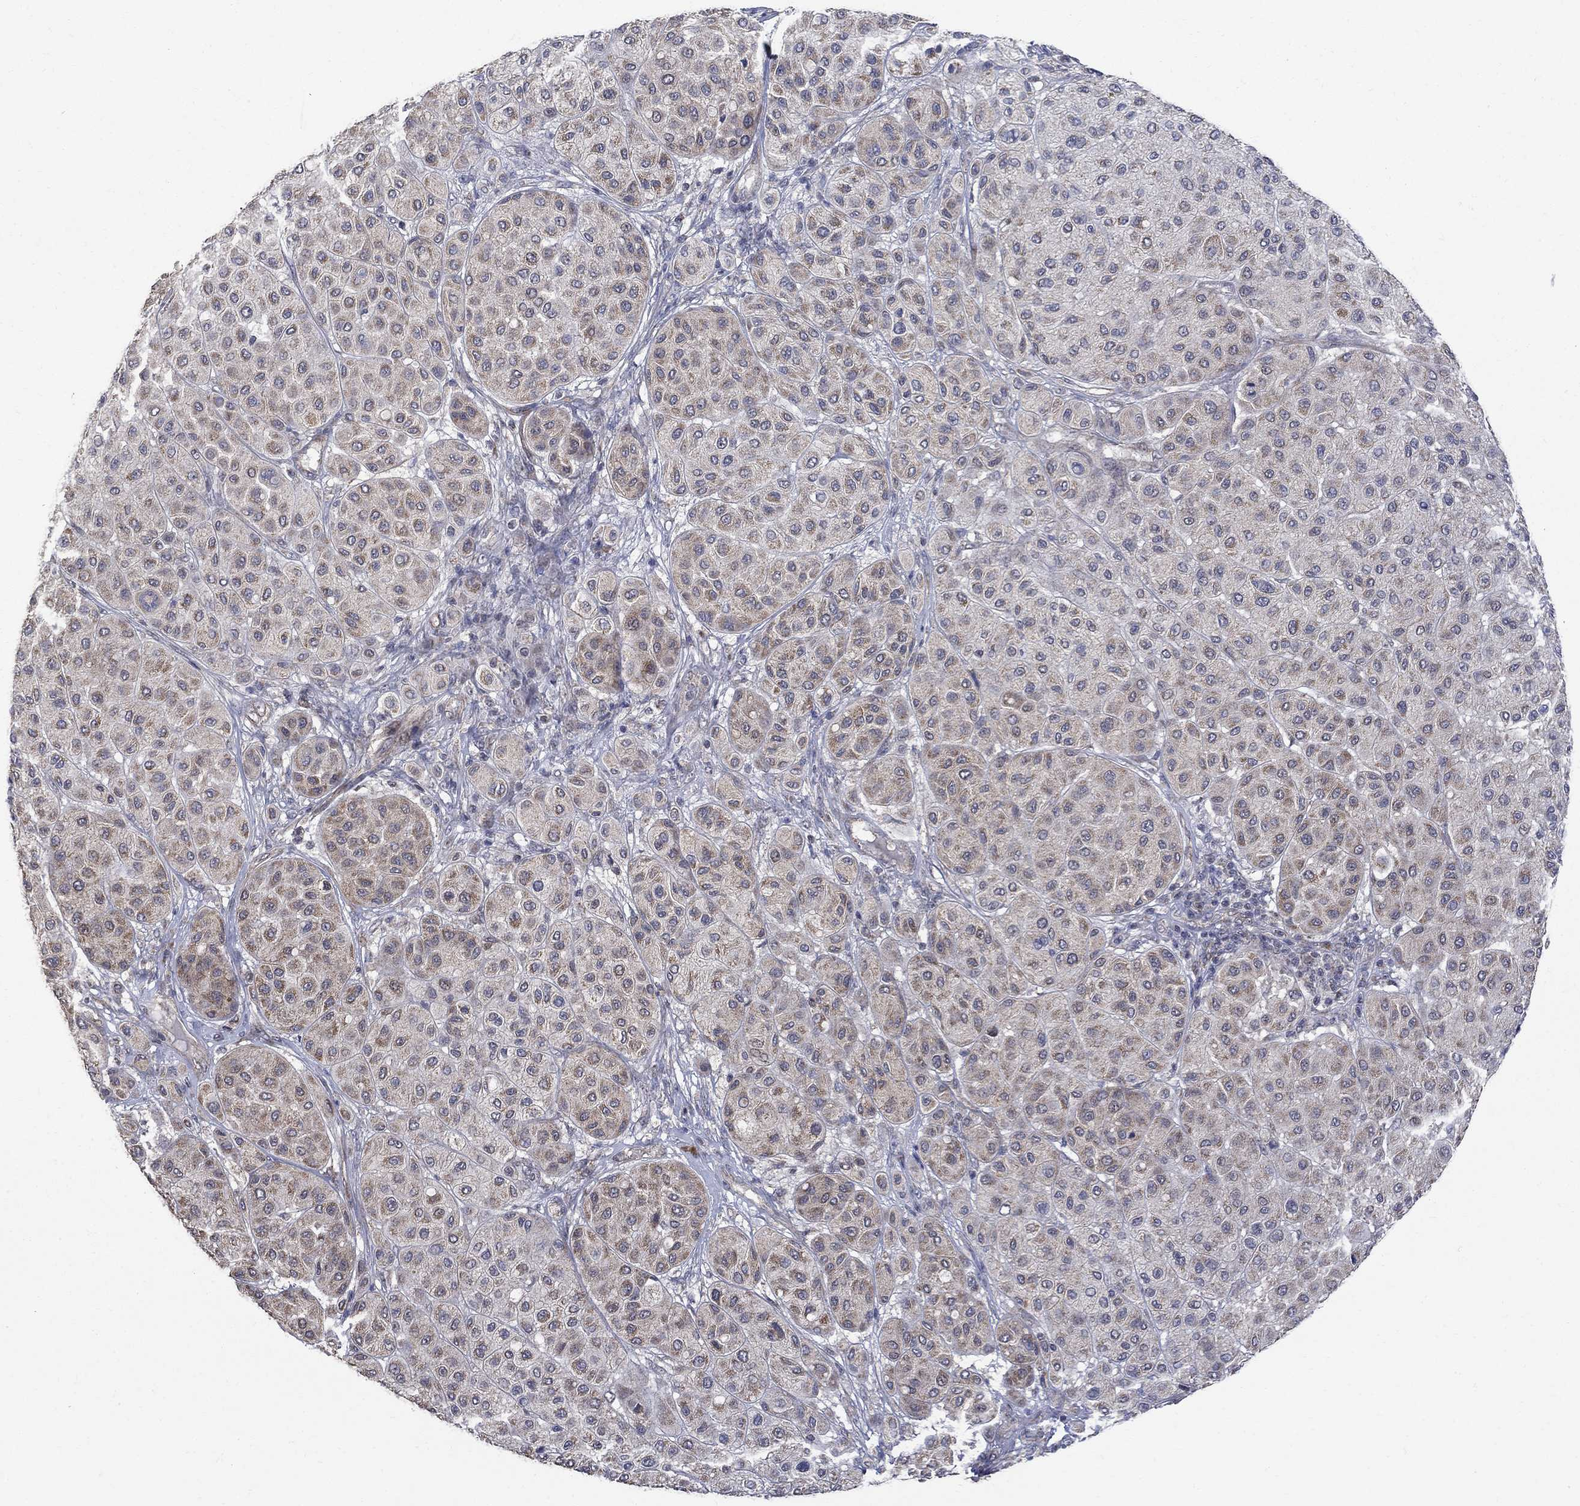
{"staining": {"intensity": "moderate", "quantity": "<25%", "location": "cytoplasmic/membranous"}, "tissue": "melanoma", "cell_type": "Tumor cells", "image_type": "cancer", "snomed": [{"axis": "morphology", "description": "Malignant melanoma, Metastatic site"}, {"axis": "topography", "description": "Smooth muscle"}], "caption": "Human malignant melanoma (metastatic site) stained with a protein marker shows moderate staining in tumor cells.", "gene": "ANKRA2", "patient": {"sex": "male", "age": 41}}